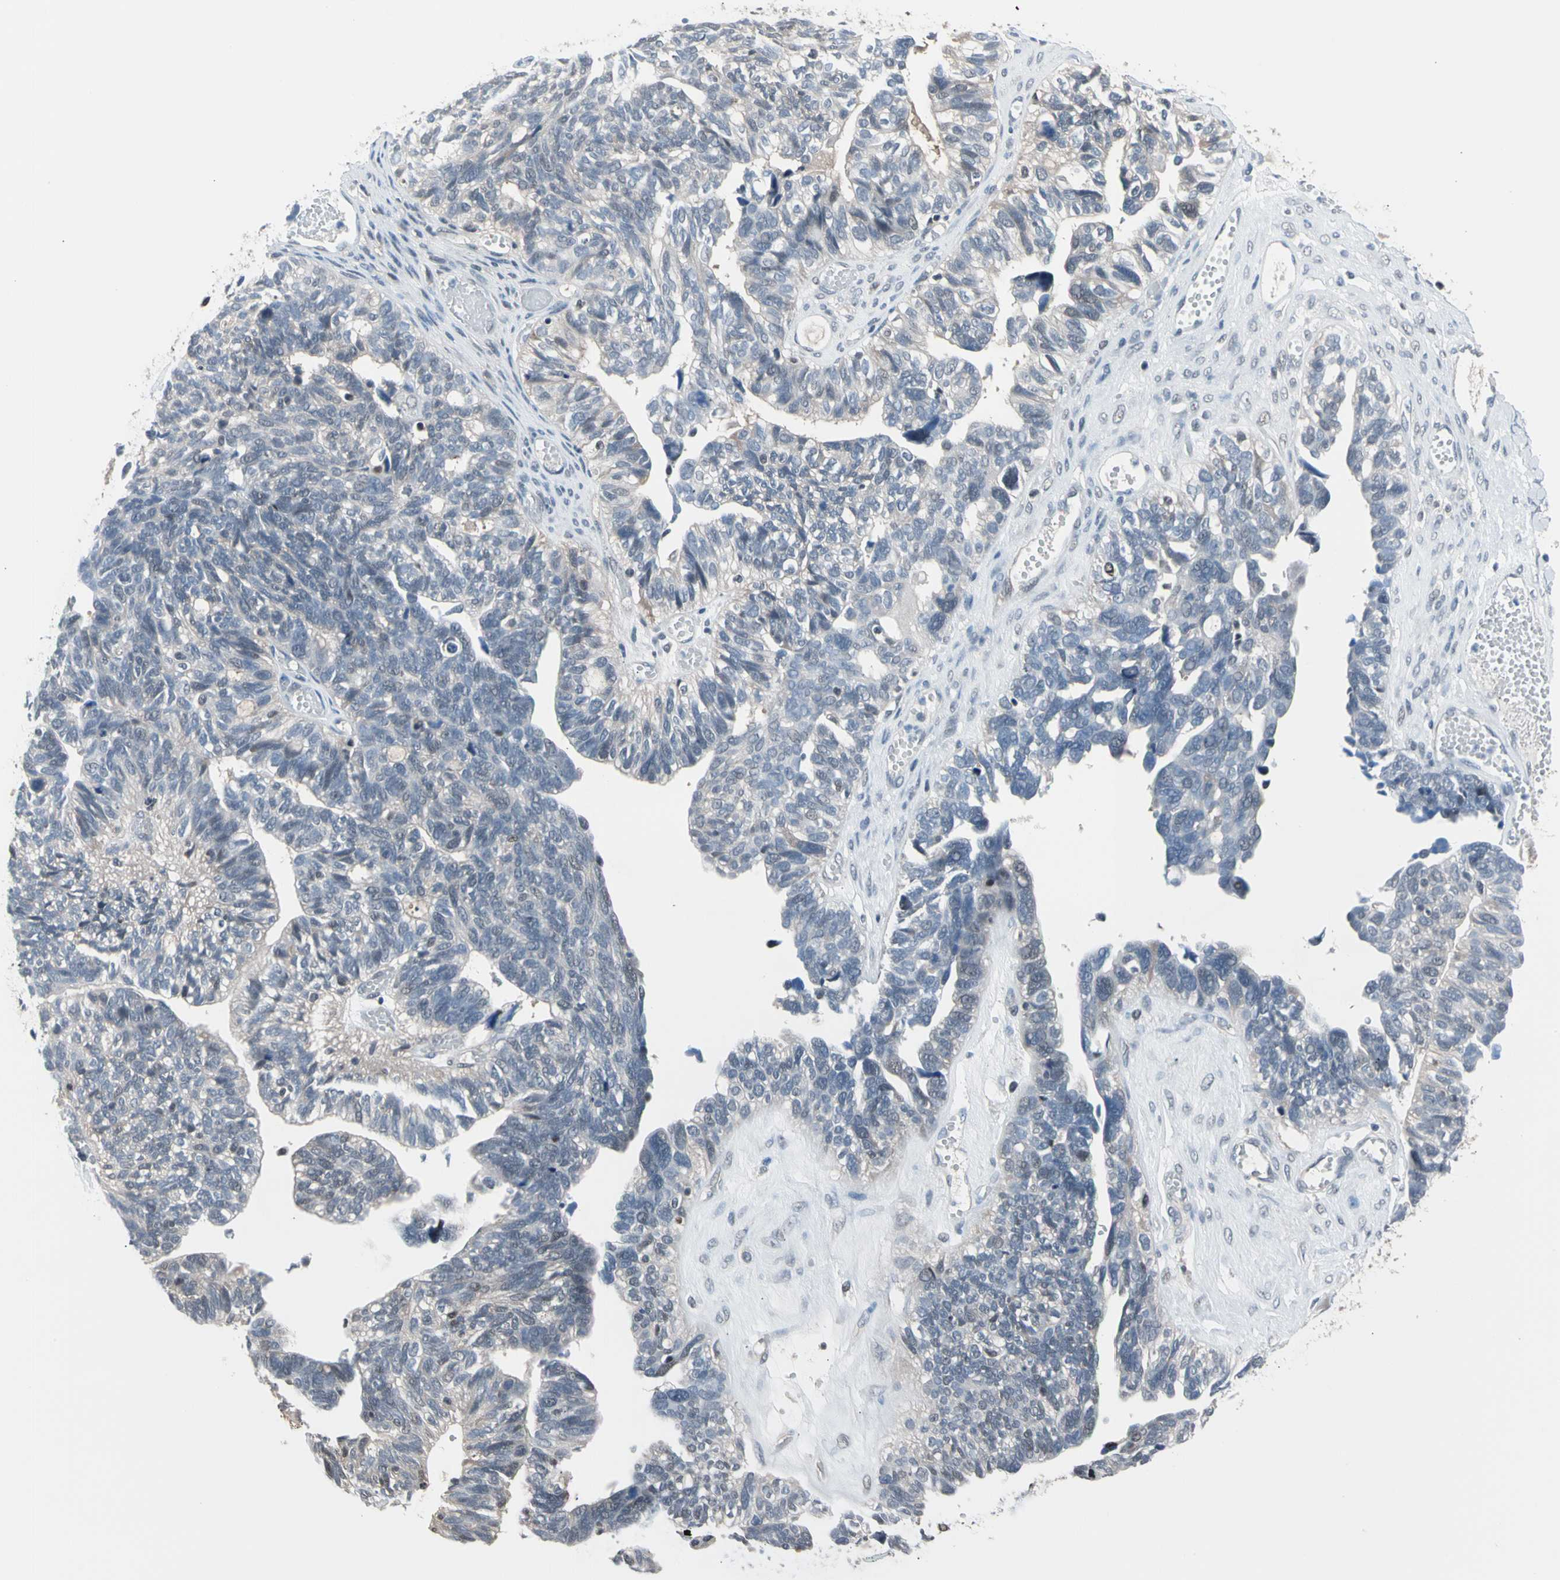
{"staining": {"intensity": "weak", "quantity": "<25%", "location": "cytoplasmic/membranous"}, "tissue": "ovarian cancer", "cell_type": "Tumor cells", "image_type": "cancer", "snomed": [{"axis": "morphology", "description": "Cystadenocarcinoma, serous, NOS"}, {"axis": "topography", "description": "Ovary"}], "caption": "High magnification brightfield microscopy of ovarian cancer (serous cystadenocarcinoma) stained with DAB (3,3'-diaminobenzidine) (brown) and counterstained with hematoxylin (blue): tumor cells show no significant expression.", "gene": "PSMA2", "patient": {"sex": "female", "age": 79}}